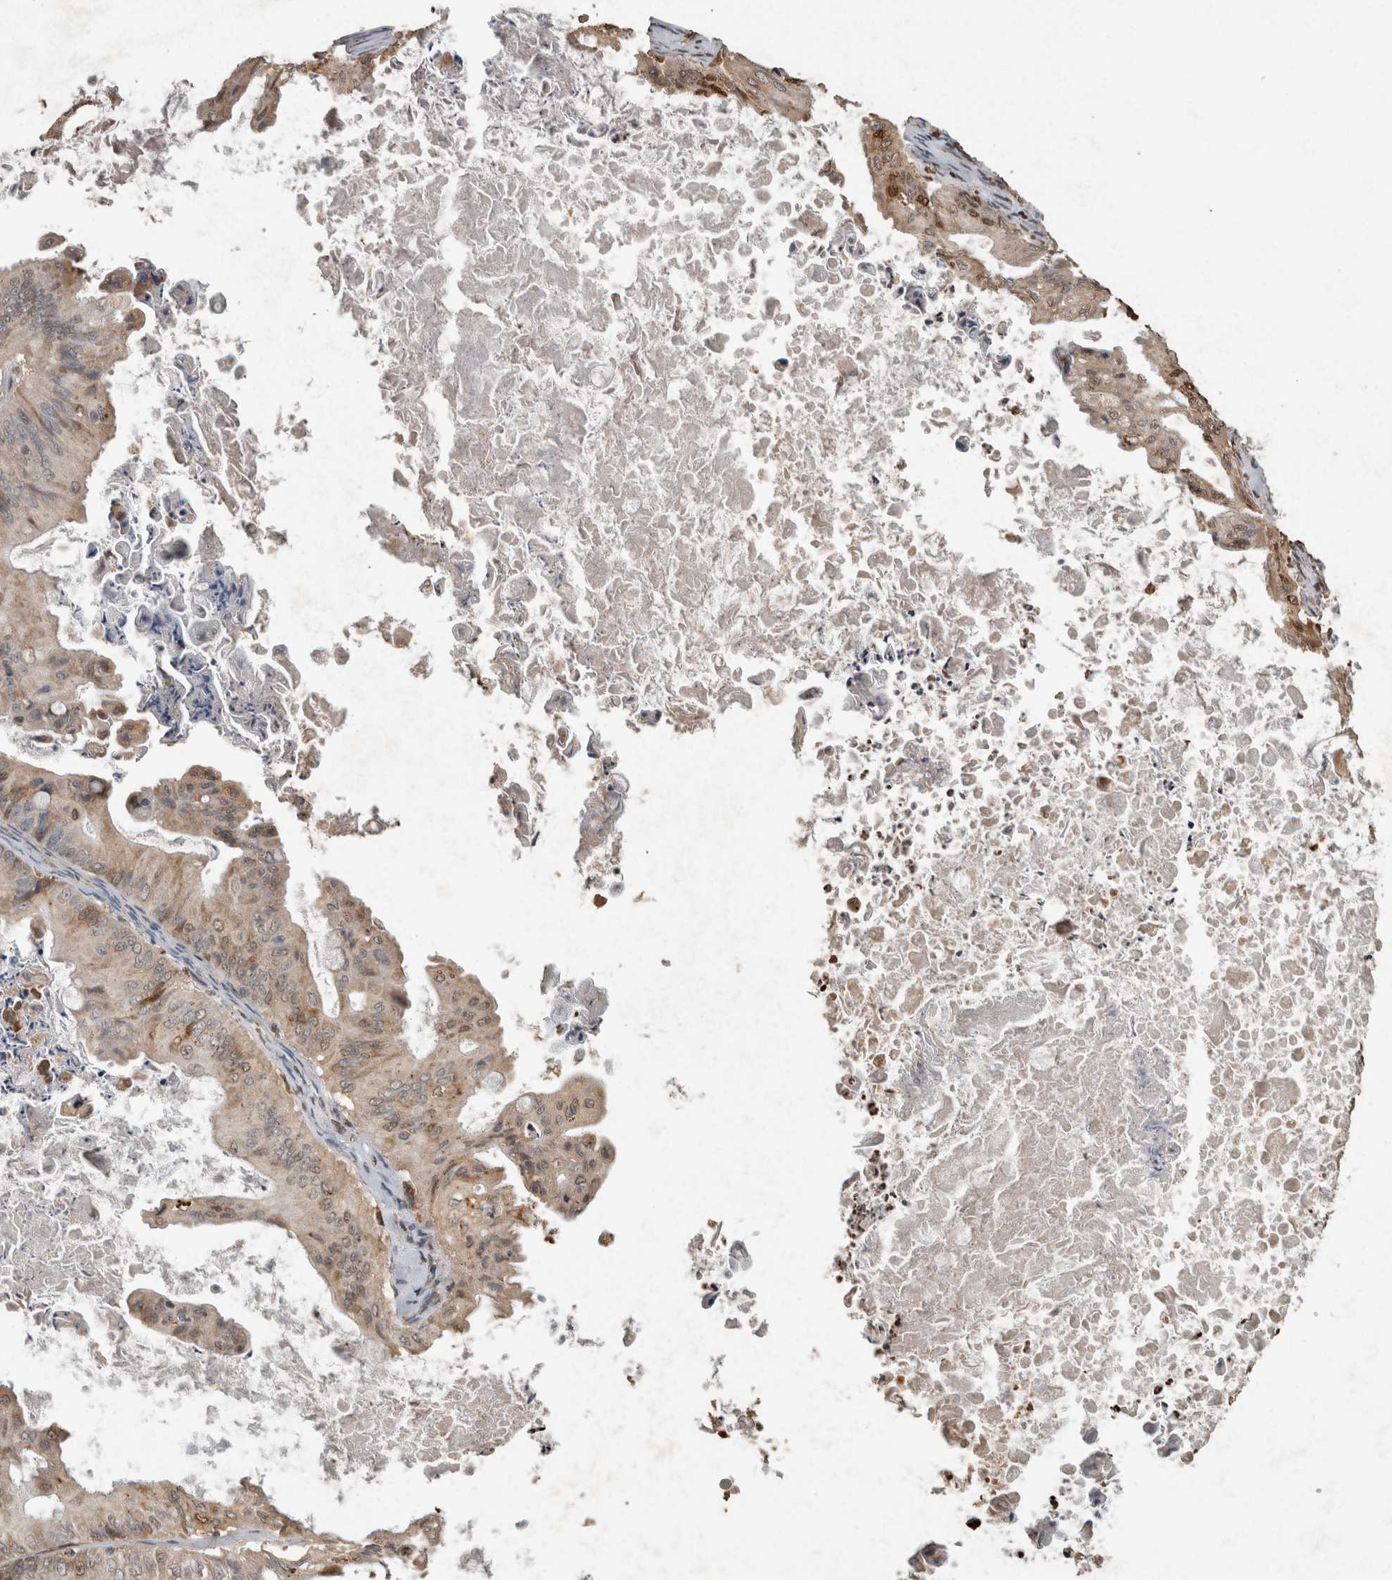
{"staining": {"intensity": "moderate", "quantity": ">75%", "location": "cytoplasmic/membranous,nuclear"}, "tissue": "ovarian cancer", "cell_type": "Tumor cells", "image_type": "cancer", "snomed": [{"axis": "morphology", "description": "Cystadenocarcinoma, mucinous, NOS"}, {"axis": "topography", "description": "Ovary"}], "caption": "Immunohistochemistry (IHC) histopathology image of neoplastic tissue: human mucinous cystadenocarcinoma (ovarian) stained using IHC demonstrates medium levels of moderate protein expression localized specifically in the cytoplasmic/membranous and nuclear of tumor cells, appearing as a cytoplasmic/membranous and nuclear brown color.", "gene": "ADGRL3", "patient": {"sex": "female", "age": 37}}